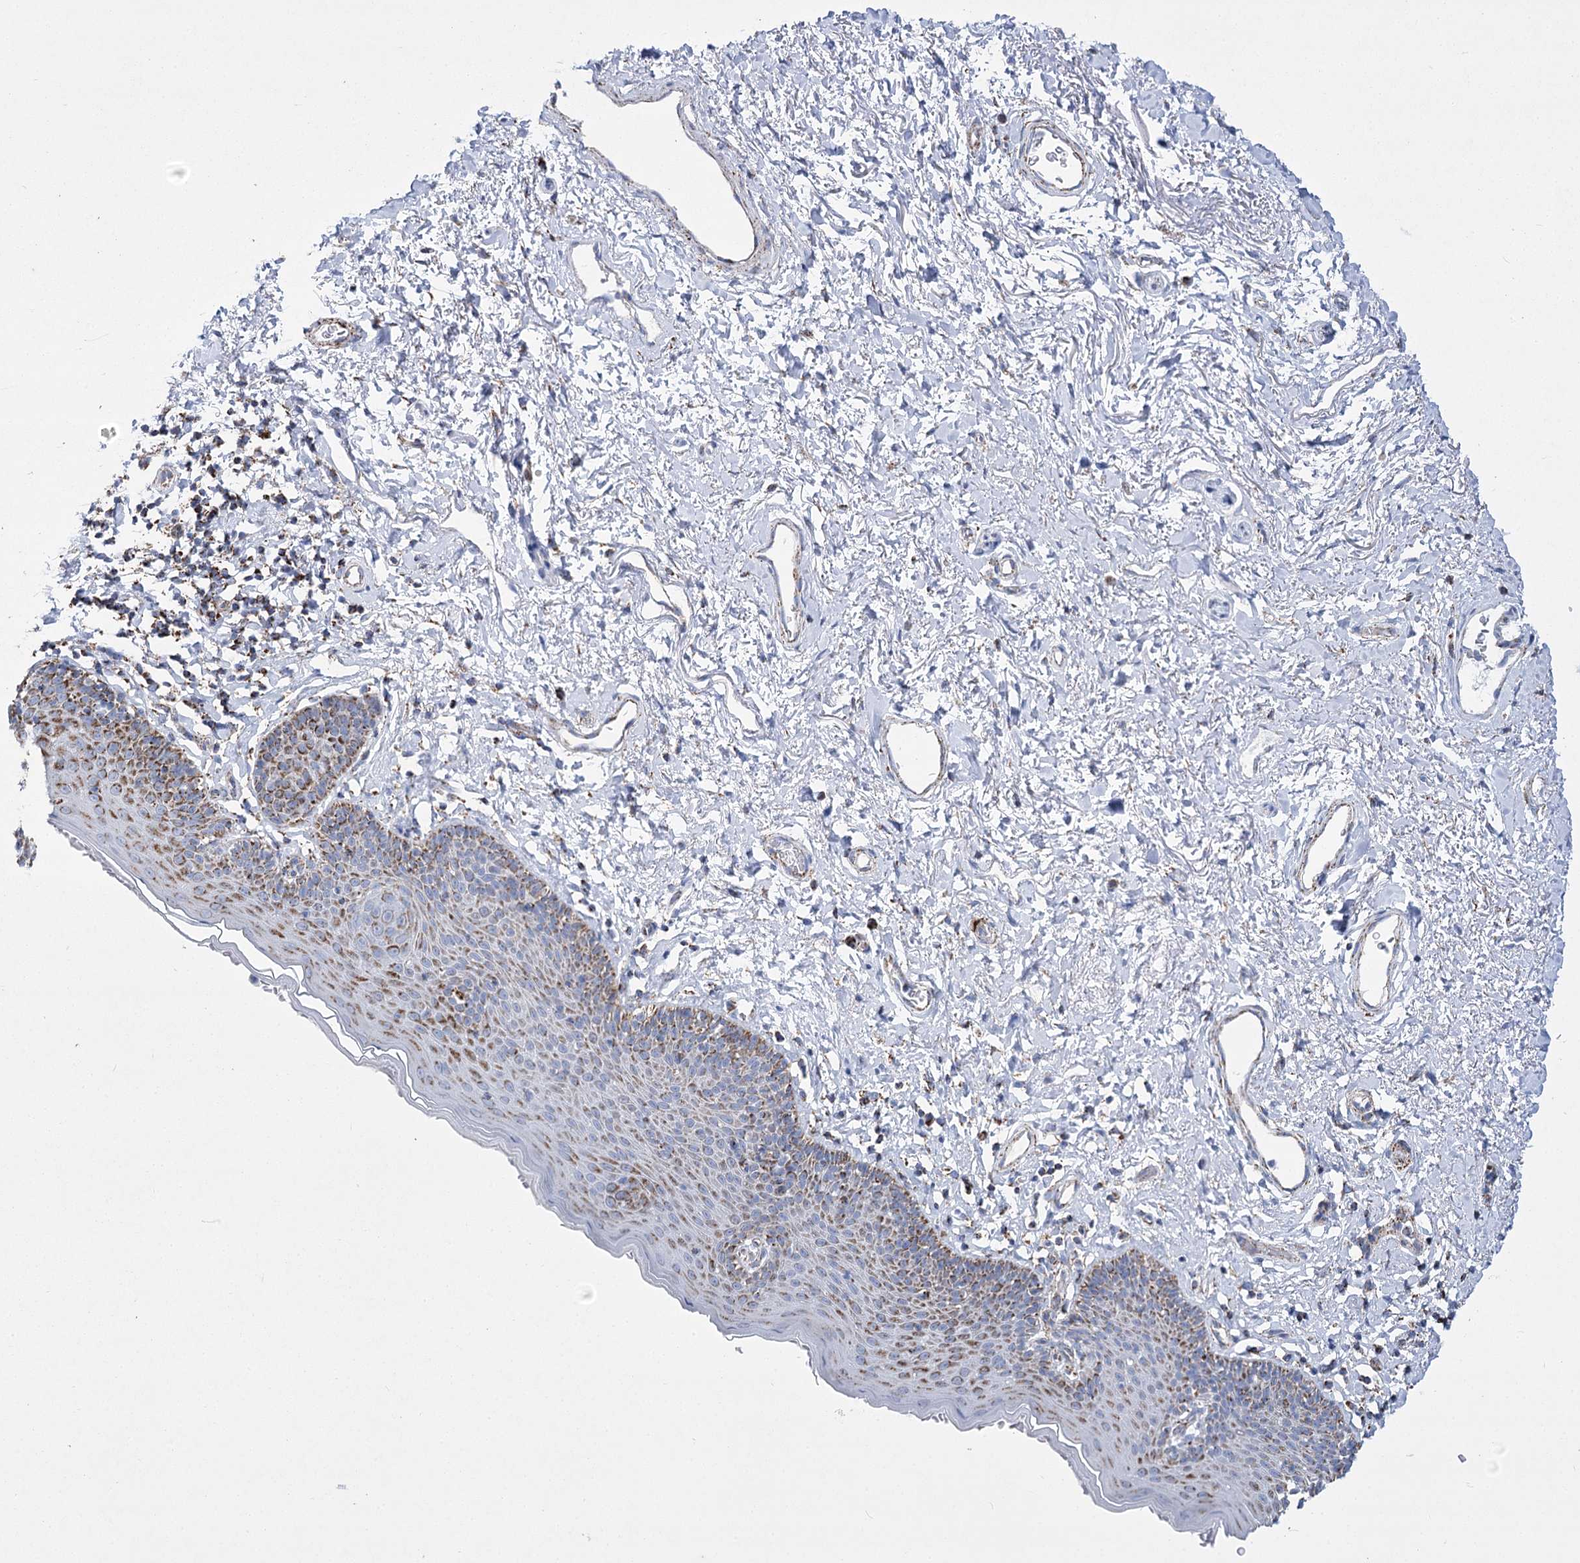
{"staining": {"intensity": "strong", "quantity": "25%-75%", "location": "cytoplasmic/membranous"}, "tissue": "skin", "cell_type": "Epidermal cells", "image_type": "normal", "snomed": [{"axis": "morphology", "description": "Normal tissue, NOS"}, {"axis": "topography", "description": "Vulva"}], "caption": "Immunohistochemistry micrograph of benign skin: skin stained using IHC demonstrates high levels of strong protein expression localized specifically in the cytoplasmic/membranous of epidermal cells, appearing as a cytoplasmic/membranous brown color.", "gene": "PDHB", "patient": {"sex": "female", "age": 66}}